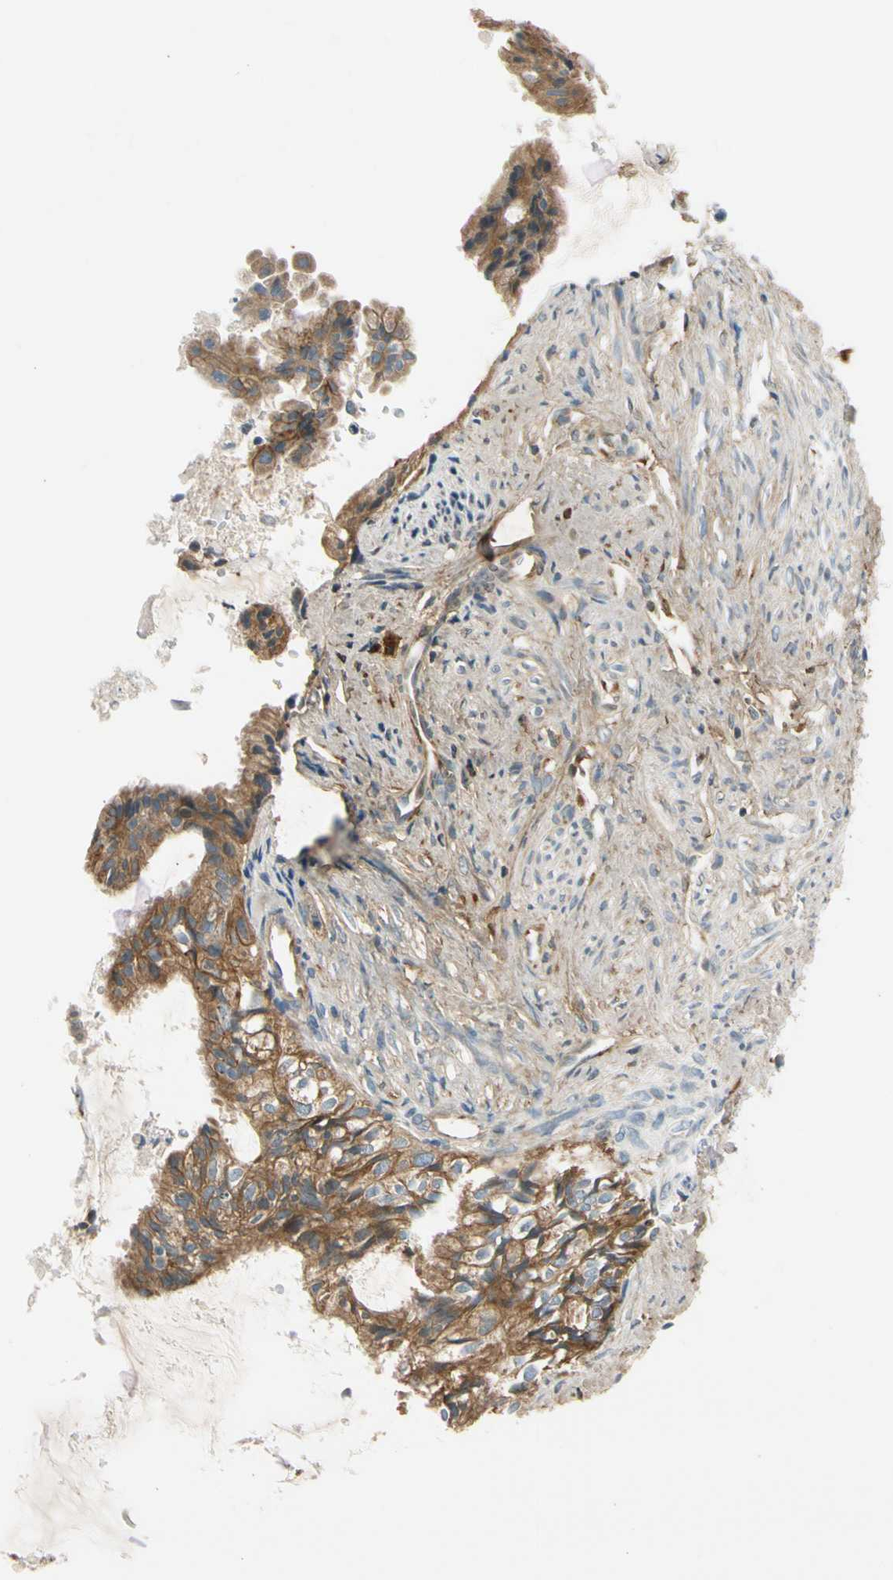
{"staining": {"intensity": "moderate", "quantity": ">75%", "location": "cytoplasmic/membranous"}, "tissue": "cervical cancer", "cell_type": "Tumor cells", "image_type": "cancer", "snomed": [{"axis": "morphology", "description": "Normal tissue, NOS"}, {"axis": "morphology", "description": "Adenocarcinoma, NOS"}, {"axis": "topography", "description": "Cervix"}, {"axis": "topography", "description": "Endometrium"}], "caption": "Immunohistochemical staining of human adenocarcinoma (cervical) demonstrates moderate cytoplasmic/membranous protein expression in about >75% of tumor cells. The staining is performed using DAB brown chromogen to label protein expression. The nuclei are counter-stained blue using hematoxylin.", "gene": "MST1R", "patient": {"sex": "female", "age": 86}}